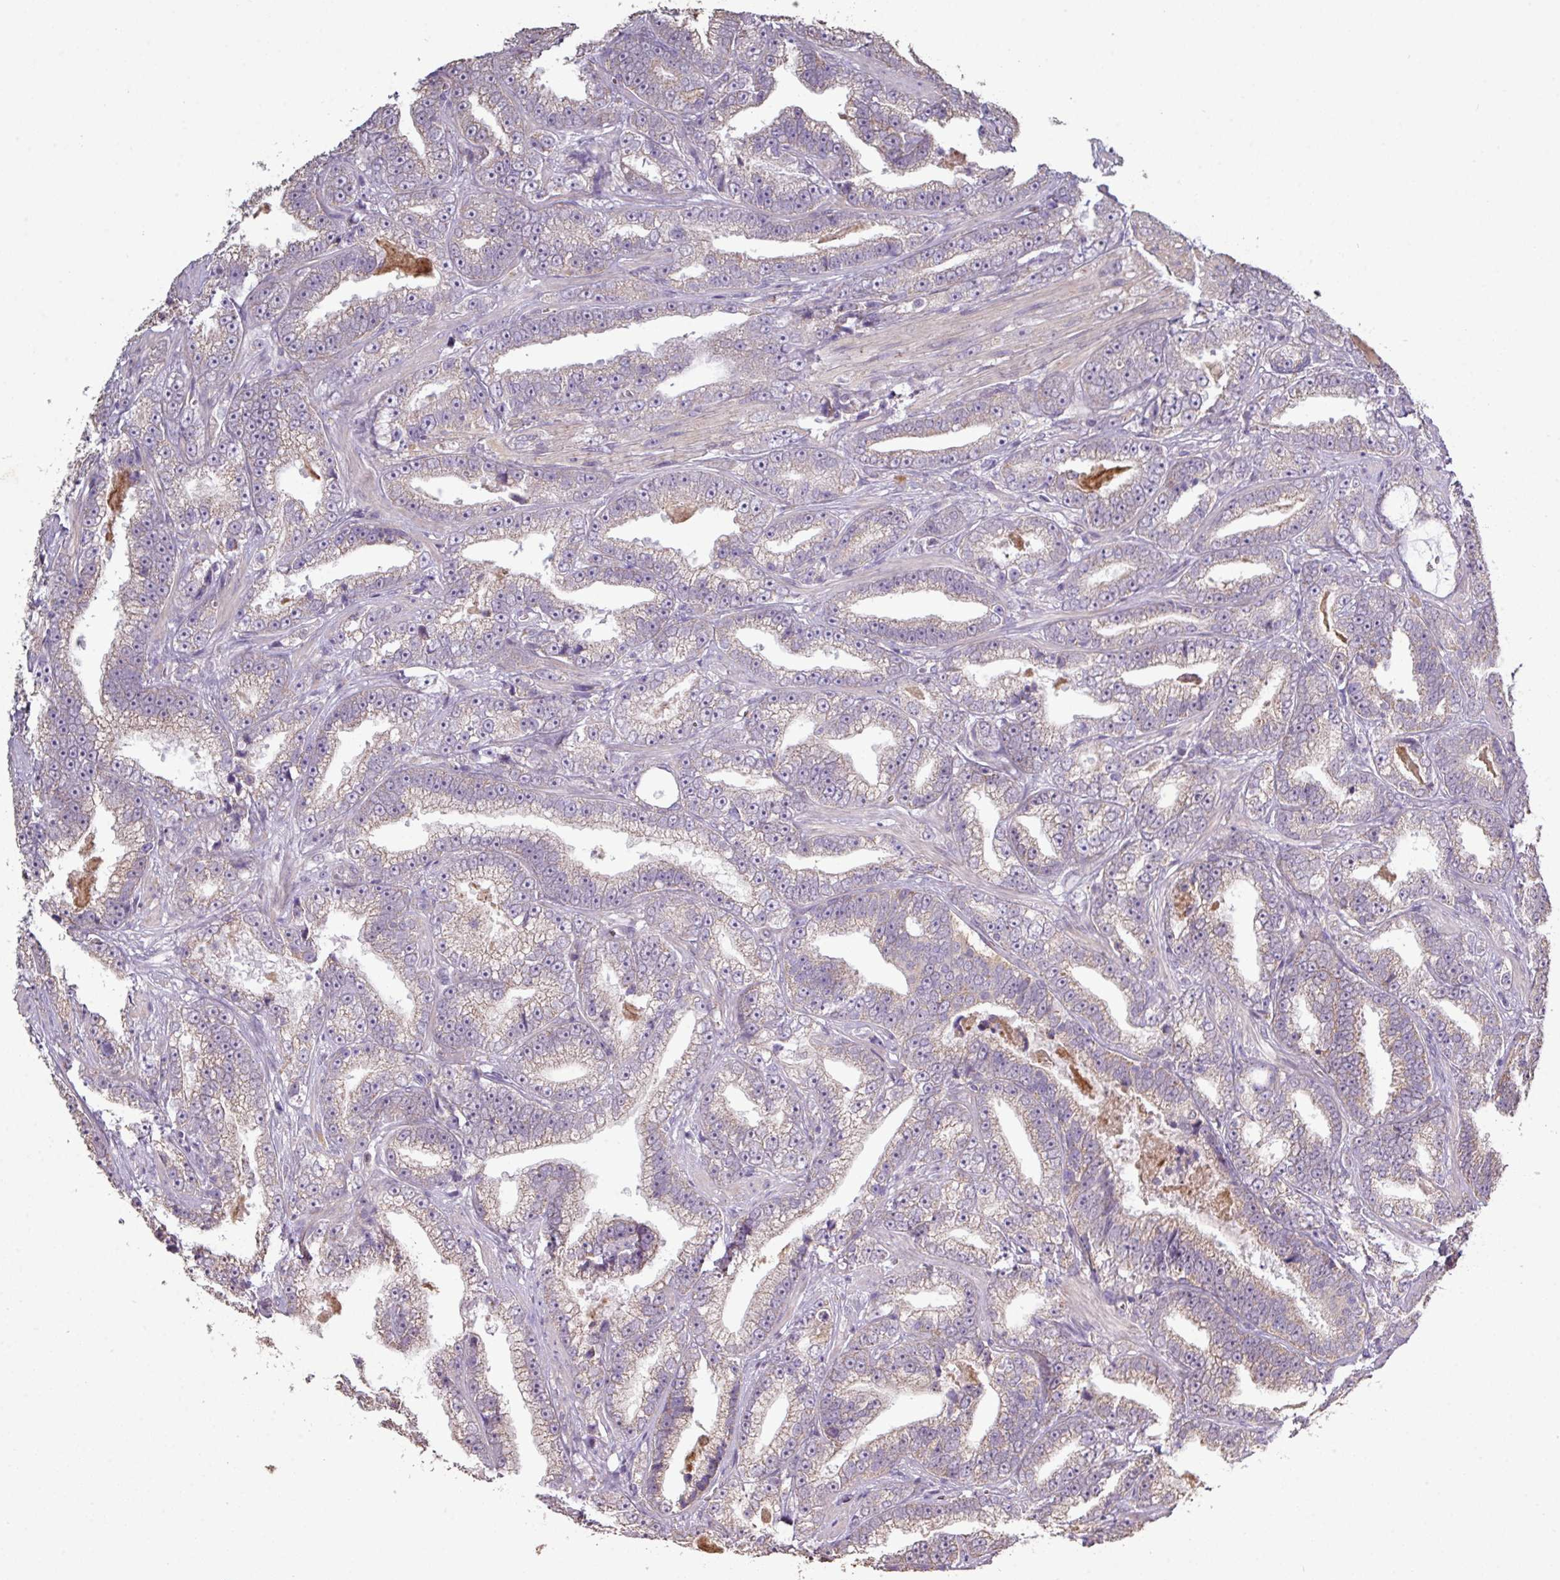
{"staining": {"intensity": "weak", "quantity": "<25%", "location": "cytoplasmic/membranous"}, "tissue": "prostate cancer", "cell_type": "Tumor cells", "image_type": "cancer", "snomed": [{"axis": "morphology", "description": "Adenocarcinoma, High grade"}, {"axis": "topography", "description": "Prostate and seminal vesicle, NOS"}], "caption": "A high-resolution micrograph shows immunohistochemistry staining of prostate high-grade adenocarcinoma, which reveals no significant staining in tumor cells.", "gene": "NHSL2", "patient": {"sex": "male", "age": 67}}